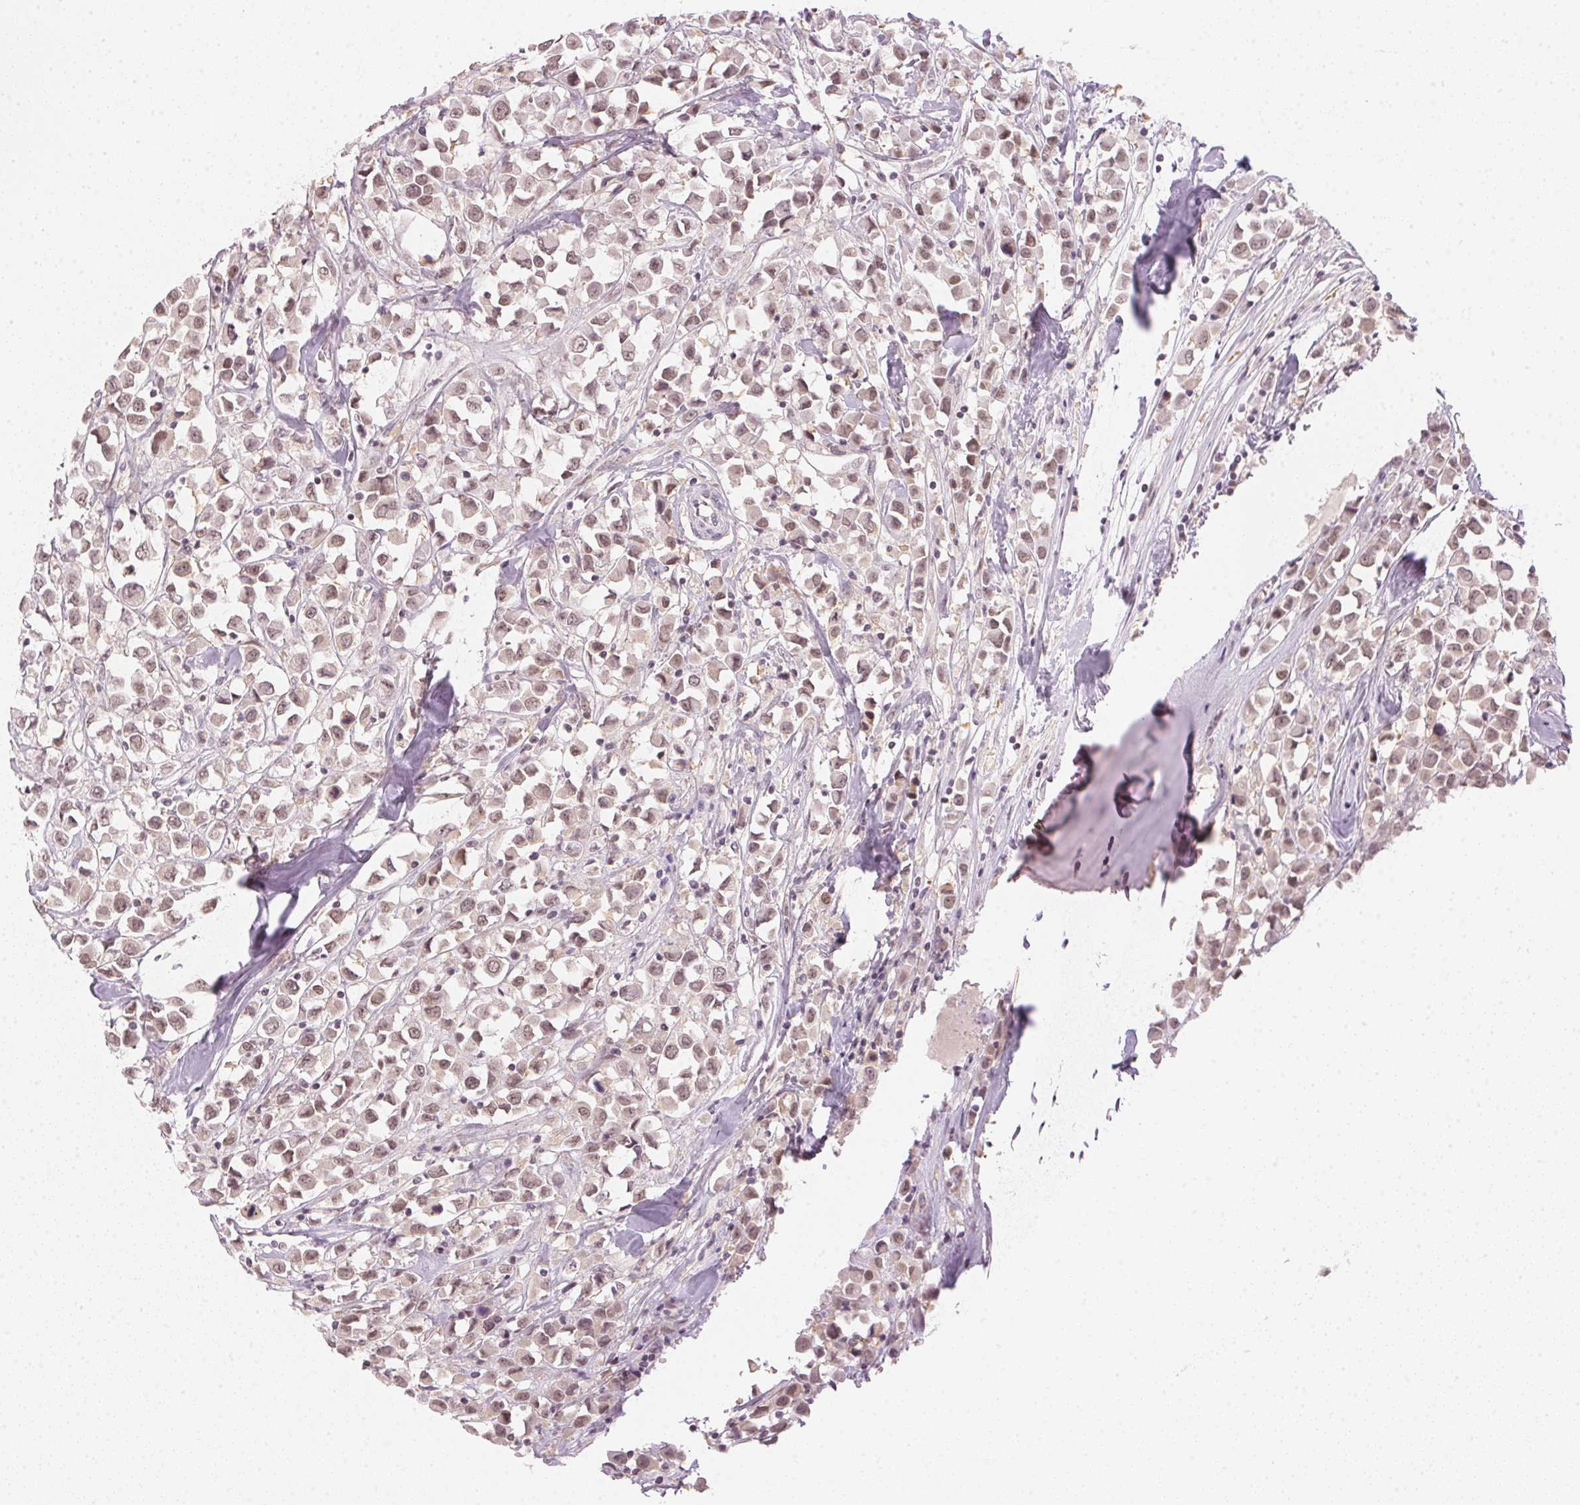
{"staining": {"intensity": "weak", "quantity": ">75%", "location": "cytoplasmic/membranous,nuclear"}, "tissue": "breast cancer", "cell_type": "Tumor cells", "image_type": "cancer", "snomed": [{"axis": "morphology", "description": "Duct carcinoma"}, {"axis": "topography", "description": "Breast"}], "caption": "Immunohistochemistry (IHC) (DAB) staining of breast intraductal carcinoma demonstrates weak cytoplasmic/membranous and nuclear protein expression in about >75% of tumor cells.", "gene": "KPRP", "patient": {"sex": "female", "age": 61}}